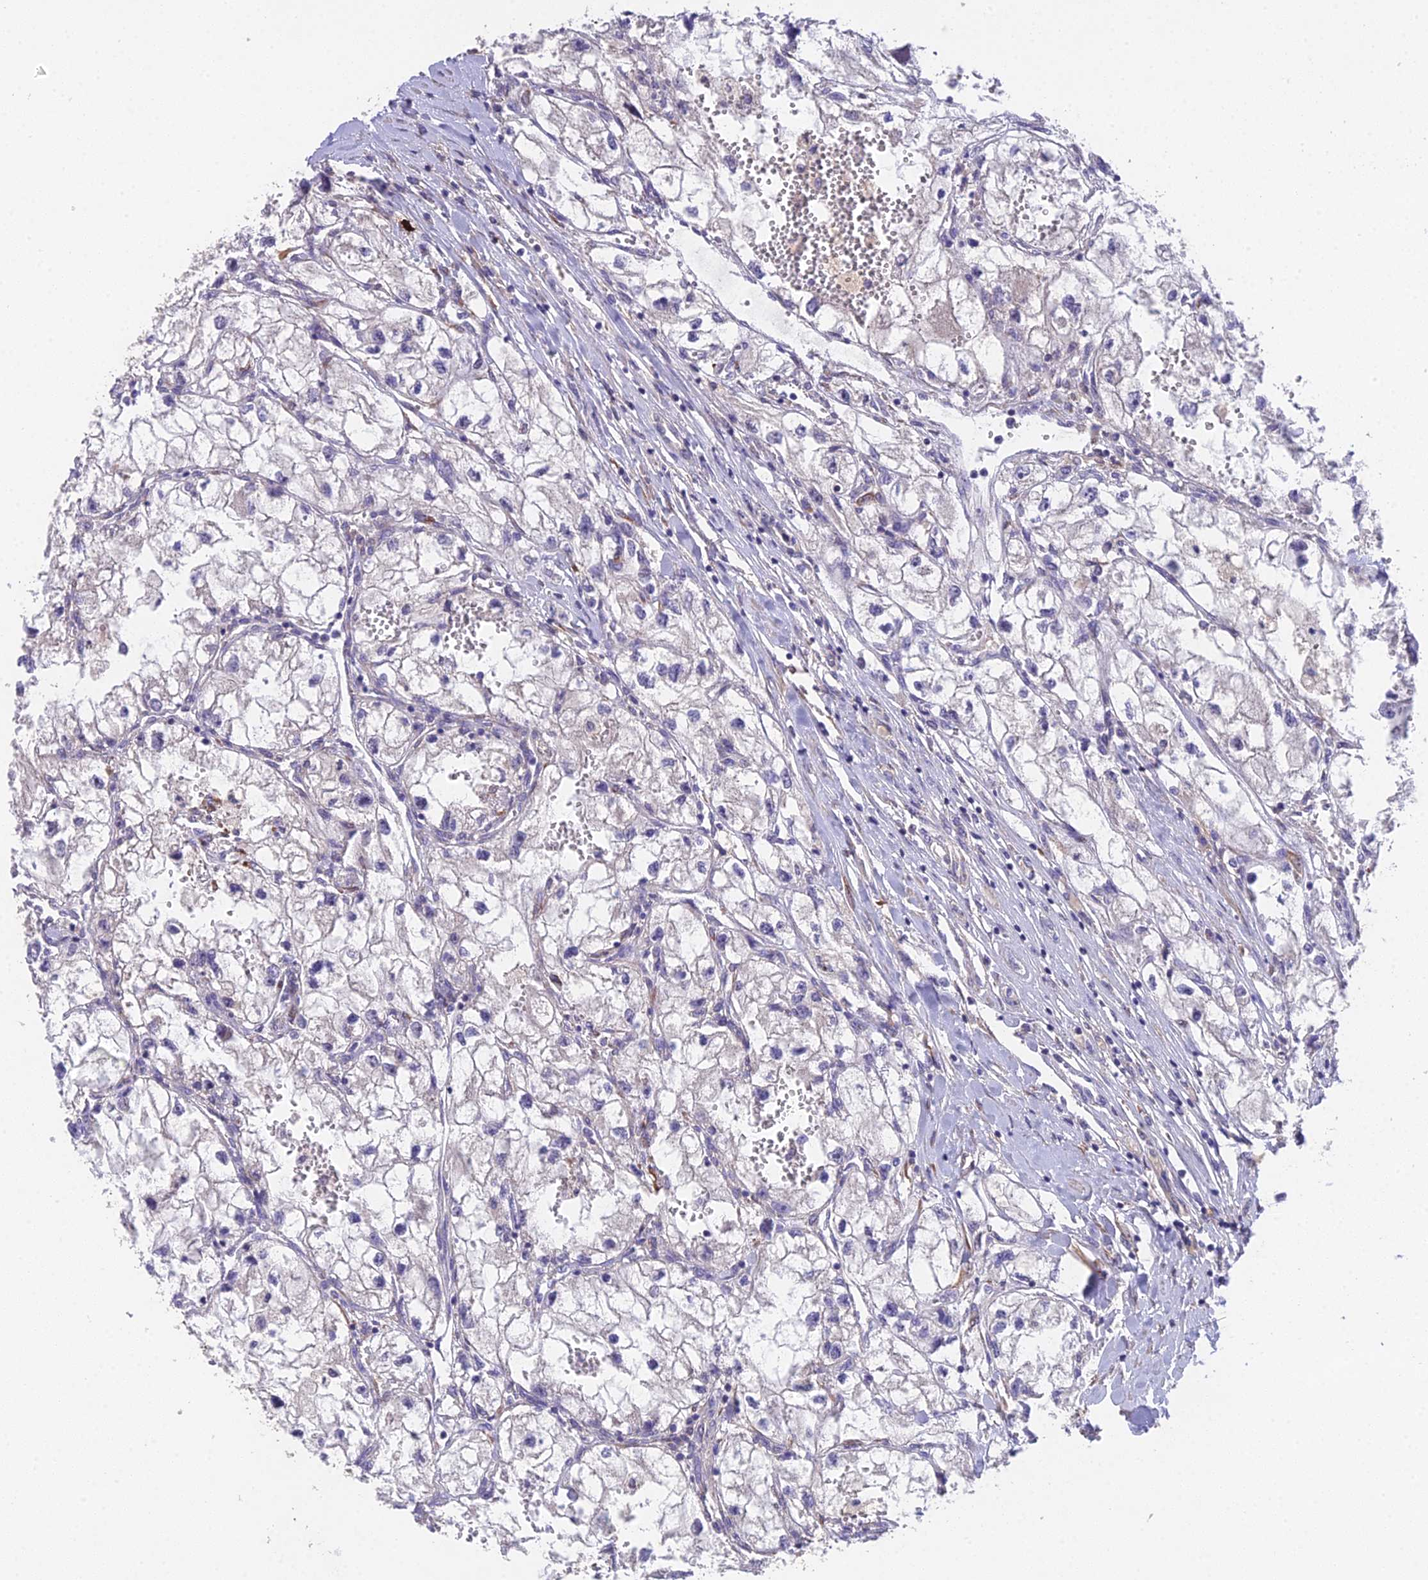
{"staining": {"intensity": "negative", "quantity": "none", "location": "none"}, "tissue": "renal cancer", "cell_type": "Tumor cells", "image_type": "cancer", "snomed": [{"axis": "morphology", "description": "Adenocarcinoma, NOS"}, {"axis": "topography", "description": "Kidney"}], "caption": "Immunohistochemistry (IHC) of adenocarcinoma (renal) displays no positivity in tumor cells.", "gene": "PUS10", "patient": {"sex": "female", "age": 70}}